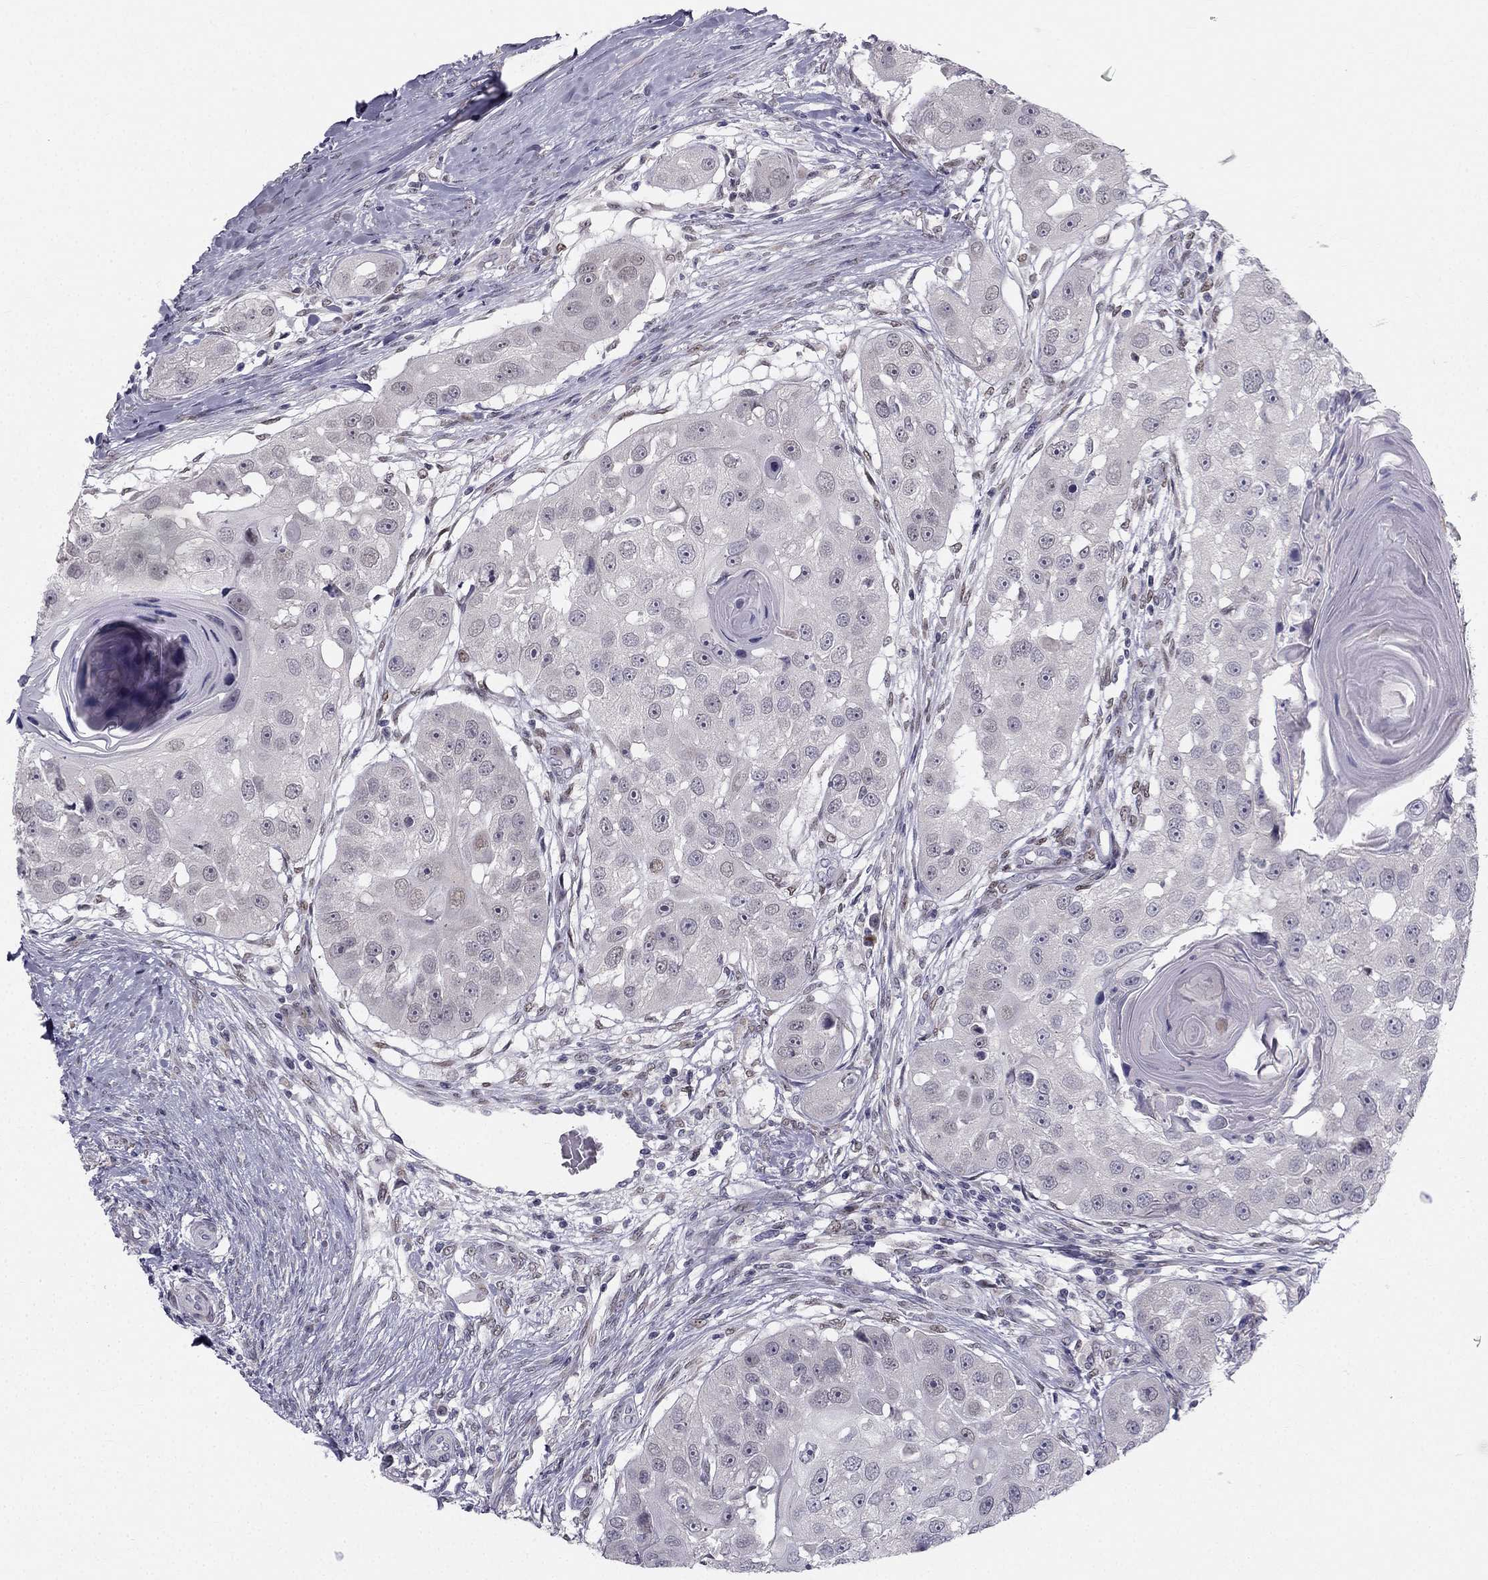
{"staining": {"intensity": "negative", "quantity": "none", "location": "none"}, "tissue": "head and neck cancer", "cell_type": "Tumor cells", "image_type": "cancer", "snomed": [{"axis": "morphology", "description": "Squamous cell carcinoma, NOS"}, {"axis": "topography", "description": "Head-Neck"}], "caption": "Photomicrograph shows no protein staining in tumor cells of head and neck cancer (squamous cell carcinoma) tissue.", "gene": "TRPS1", "patient": {"sex": "male", "age": 51}}